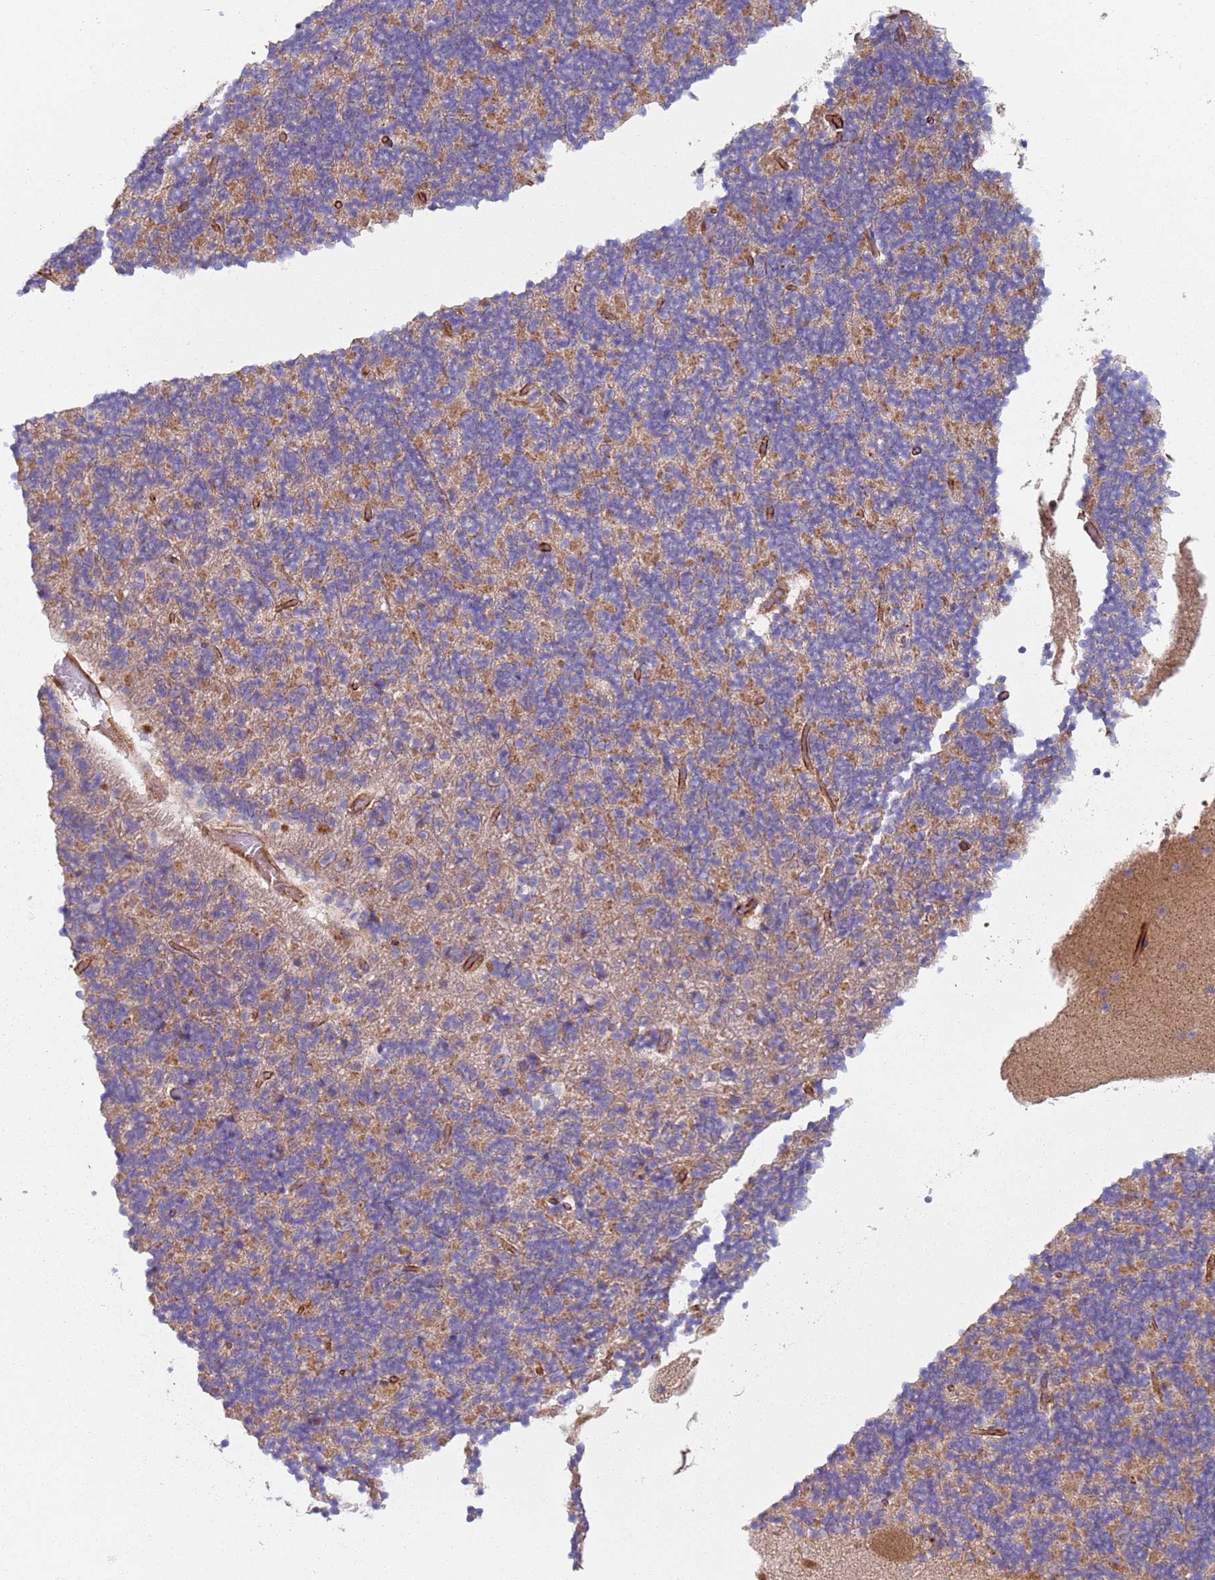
{"staining": {"intensity": "moderate", "quantity": "<25%", "location": "cytoplasmic/membranous"}, "tissue": "cerebellum", "cell_type": "Cells in granular layer", "image_type": "normal", "snomed": [{"axis": "morphology", "description": "Normal tissue, NOS"}, {"axis": "topography", "description": "Cerebellum"}], "caption": "Benign cerebellum was stained to show a protein in brown. There is low levels of moderate cytoplasmic/membranous expression in about <25% of cells in granular layer.", "gene": "SNAPIN", "patient": {"sex": "male", "age": 57}}